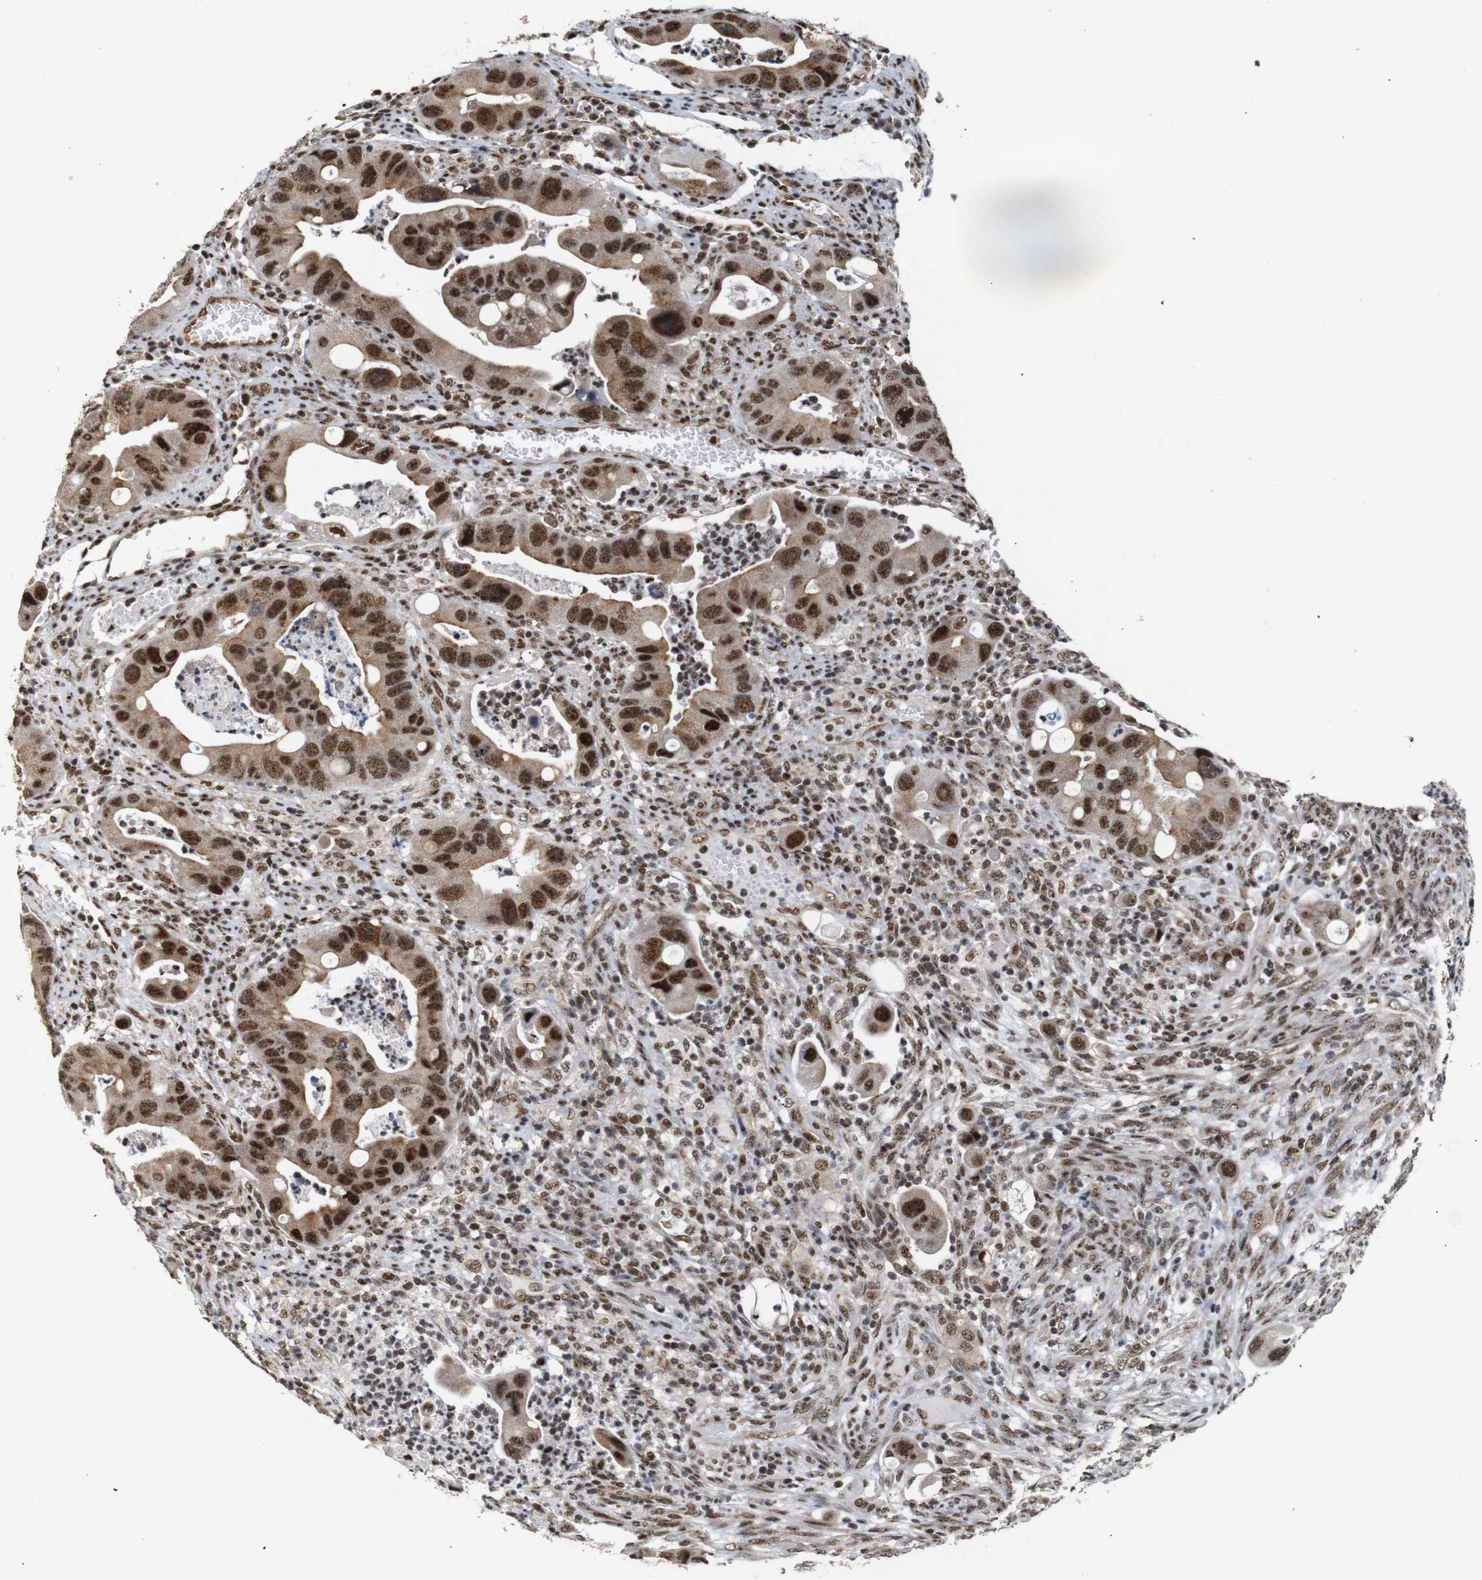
{"staining": {"intensity": "strong", "quantity": ">75%", "location": "cytoplasmic/membranous,nuclear"}, "tissue": "colorectal cancer", "cell_type": "Tumor cells", "image_type": "cancer", "snomed": [{"axis": "morphology", "description": "Adenocarcinoma, NOS"}, {"axis": "topography", "description": "Rectum"}], "caption": "Protein expression analysis of human colorectal cancer reveals strong cytoplasmic/membranous and nuclear expression in approximately >75% of tumor cells.", "gene": "PYM1", "patient": {"sex": "female", "age": 57}}